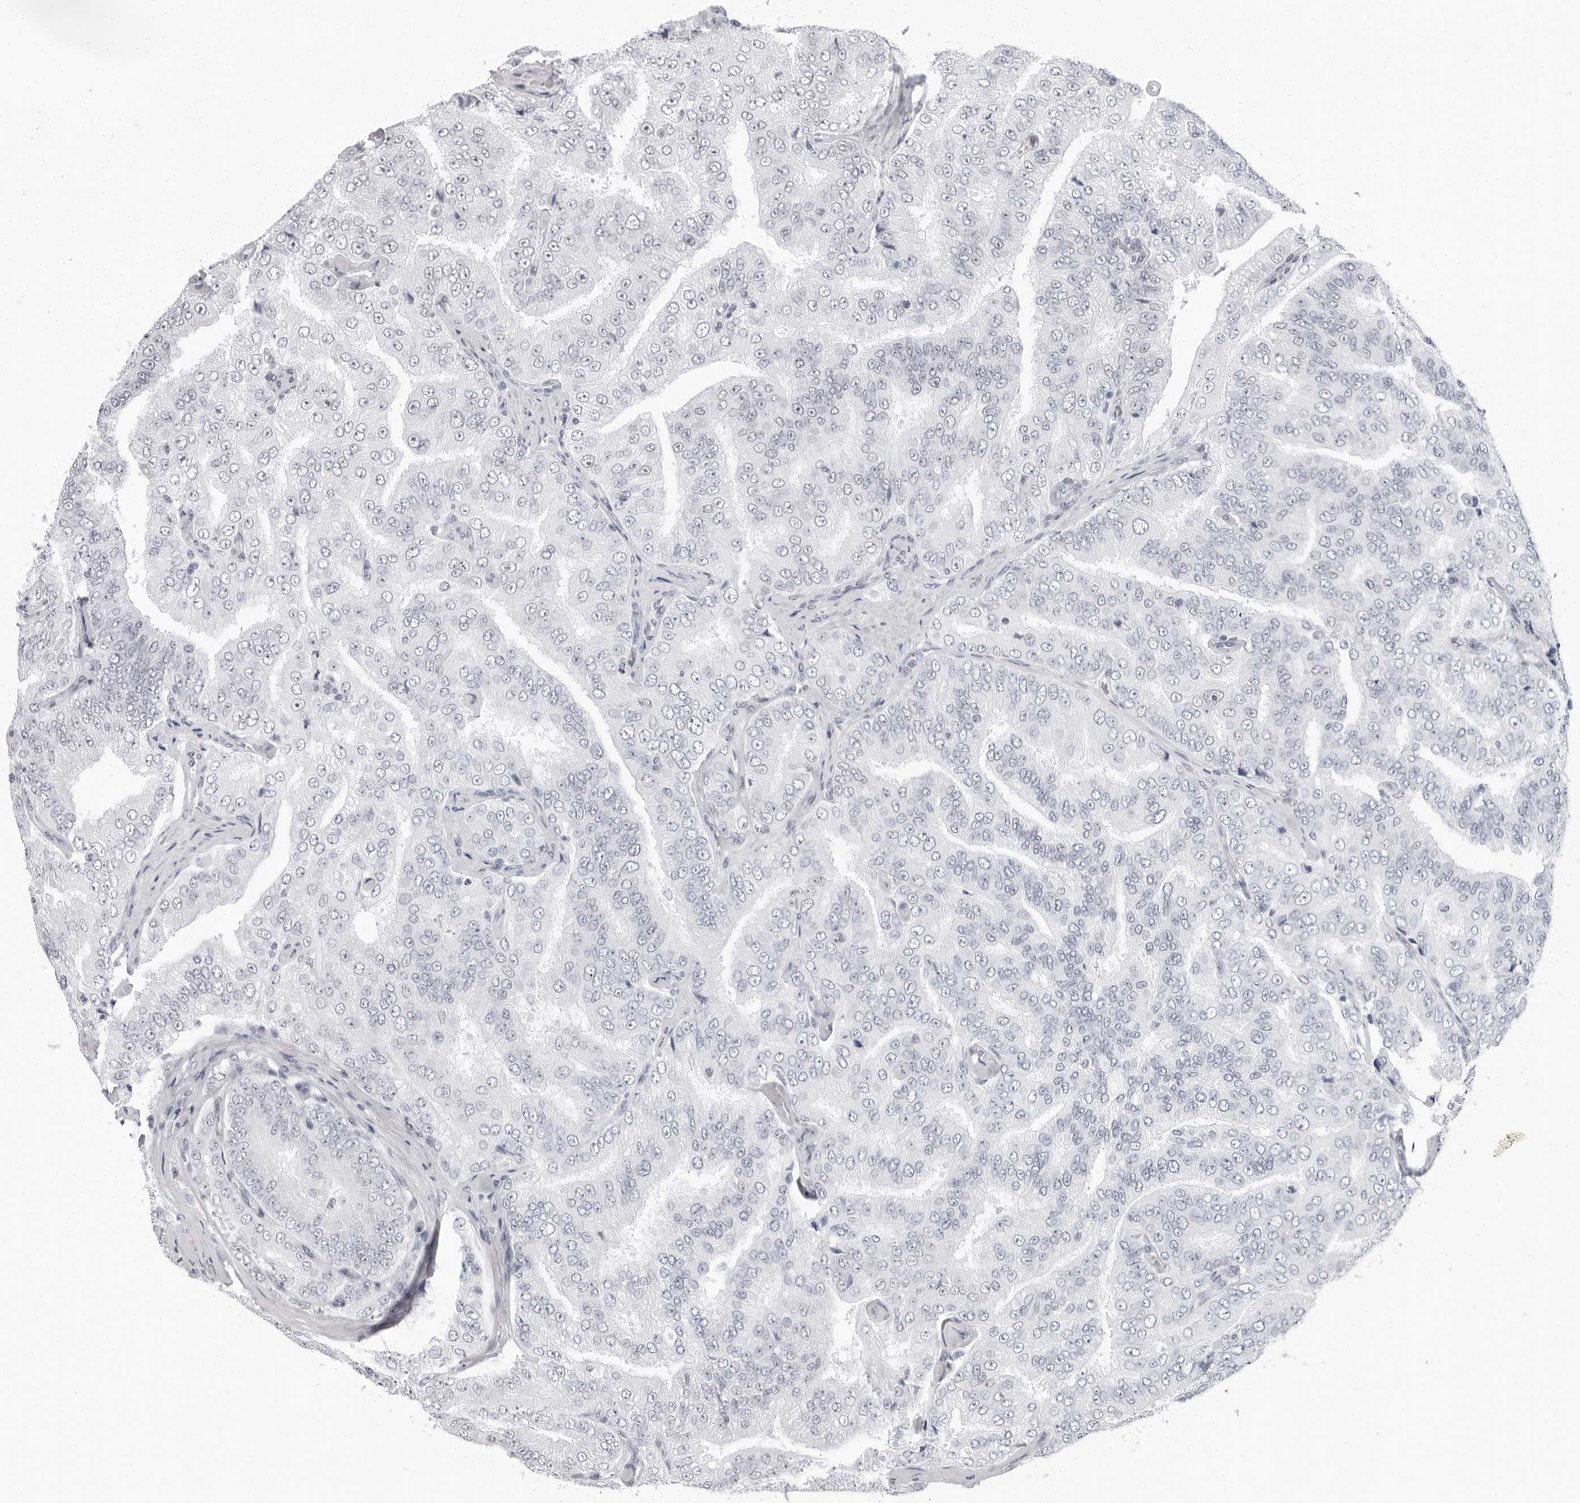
{"staining": {"intensity": "negative", "quantity": "none", "location": "none"}, "tissue": "prostate cancer", "cell_type": "Tumor cells", "image_type": "cancer", "snomed": [{"axis": "morphology", "description": "Adenocarcinoma, High grade"}, {"axis": "topography", "description": "Prostate"}], "caption": "Tumor cells show no significant expression in prostate cancer.", "gene": "VEZF1", "patient": {"sex": "male", "age": 58}}